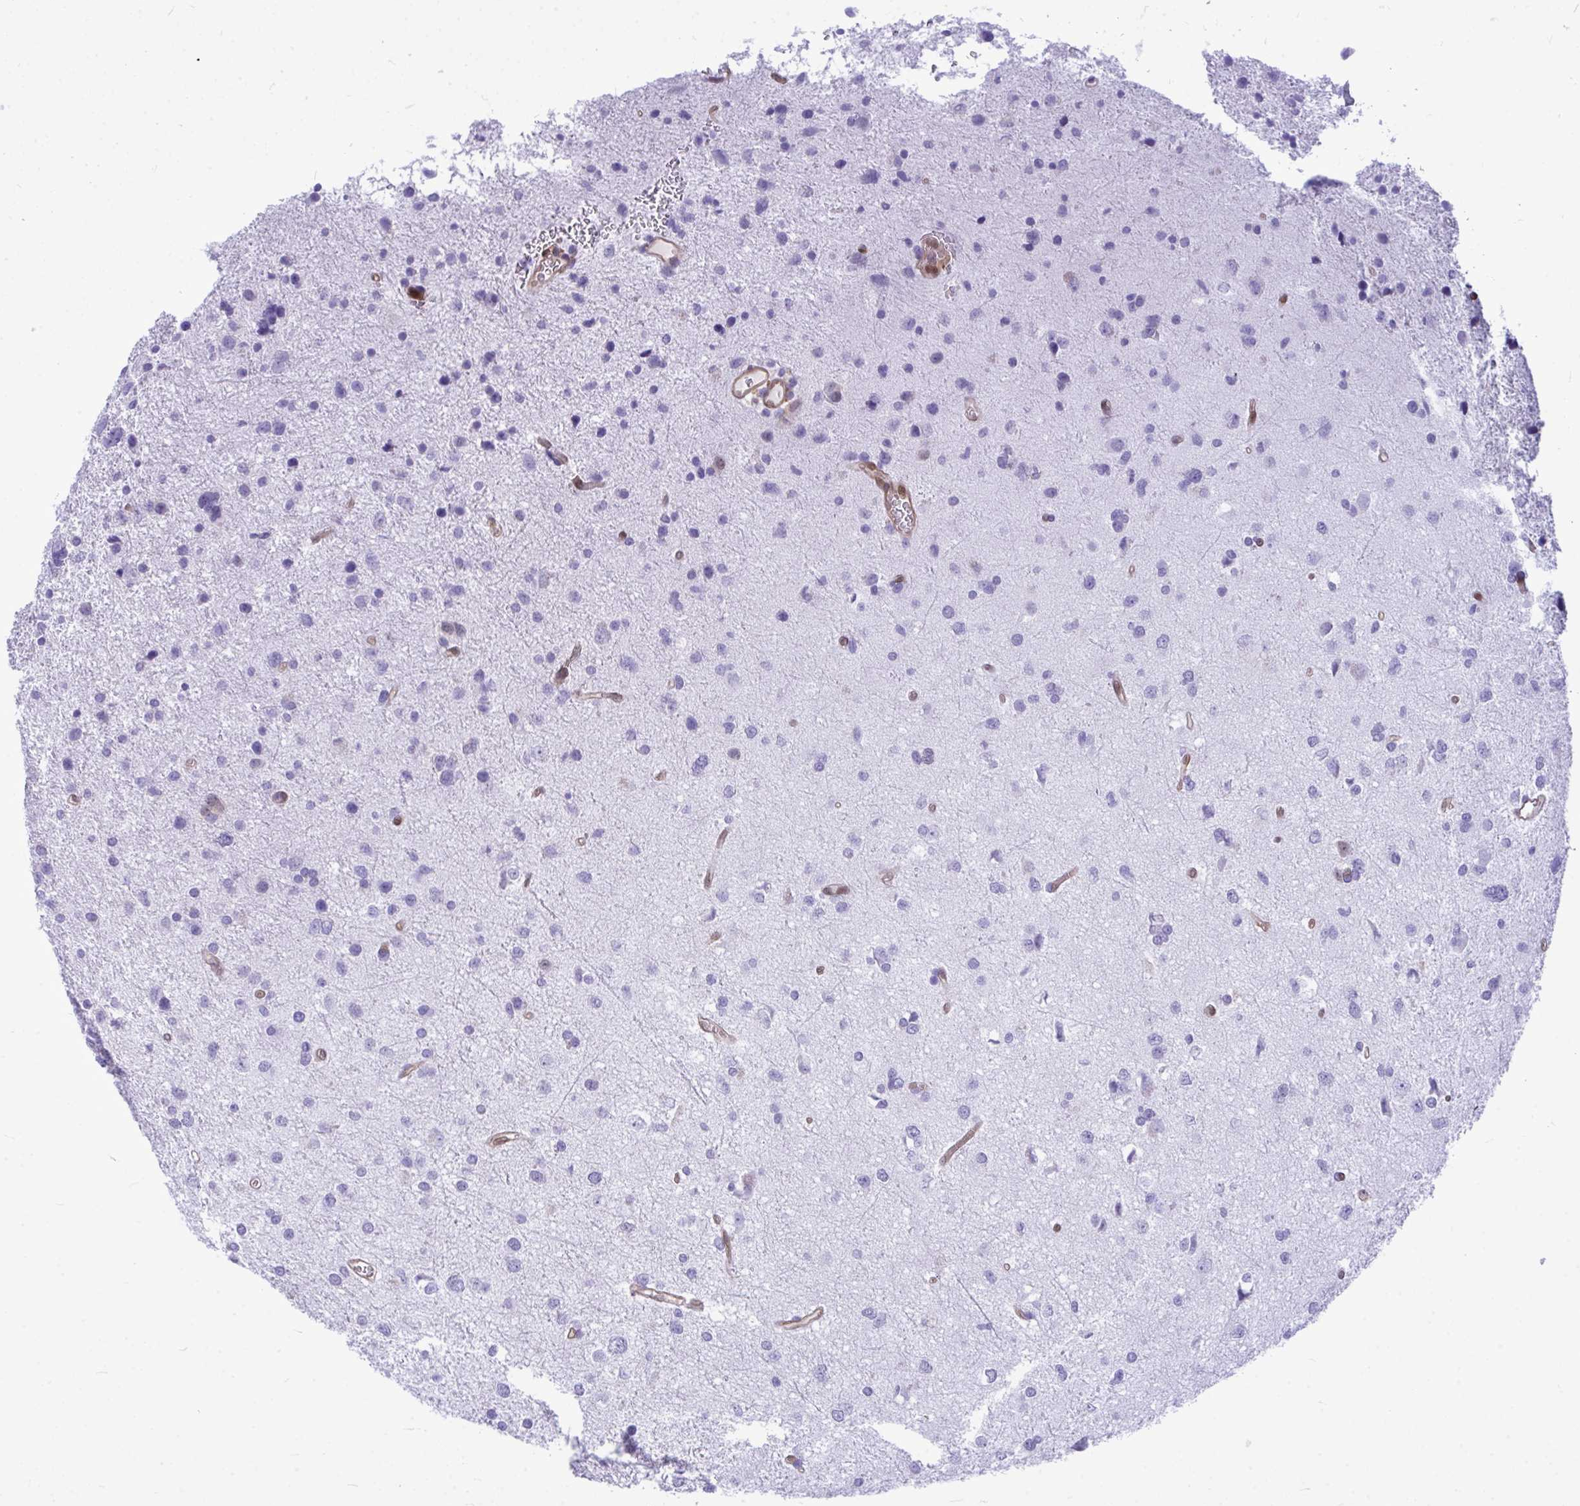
{"staining": {"intensity": "negative", "quantity": "none", "location": "none"}, "tissue": "glioma", "cell_type": "Tumor cells", "image_type": "cancer", "snomed": [{"axis": "morphology", "description": "Glioma, malignant, Low grade"}, {"axis": "topography", "description": "Brain"}], "caption": "DAB immunohistochemical staining of human malignant low-grade glioma exhibits no significant staining in tumor cells. The staining was performed using DAB to visualize the protein expression in brown, while the nuclei were stained in blue with hematoxylin (Magnification: 20x).", "gene": "LIMS2", "patient": {"sex": "female", "age": 55}}